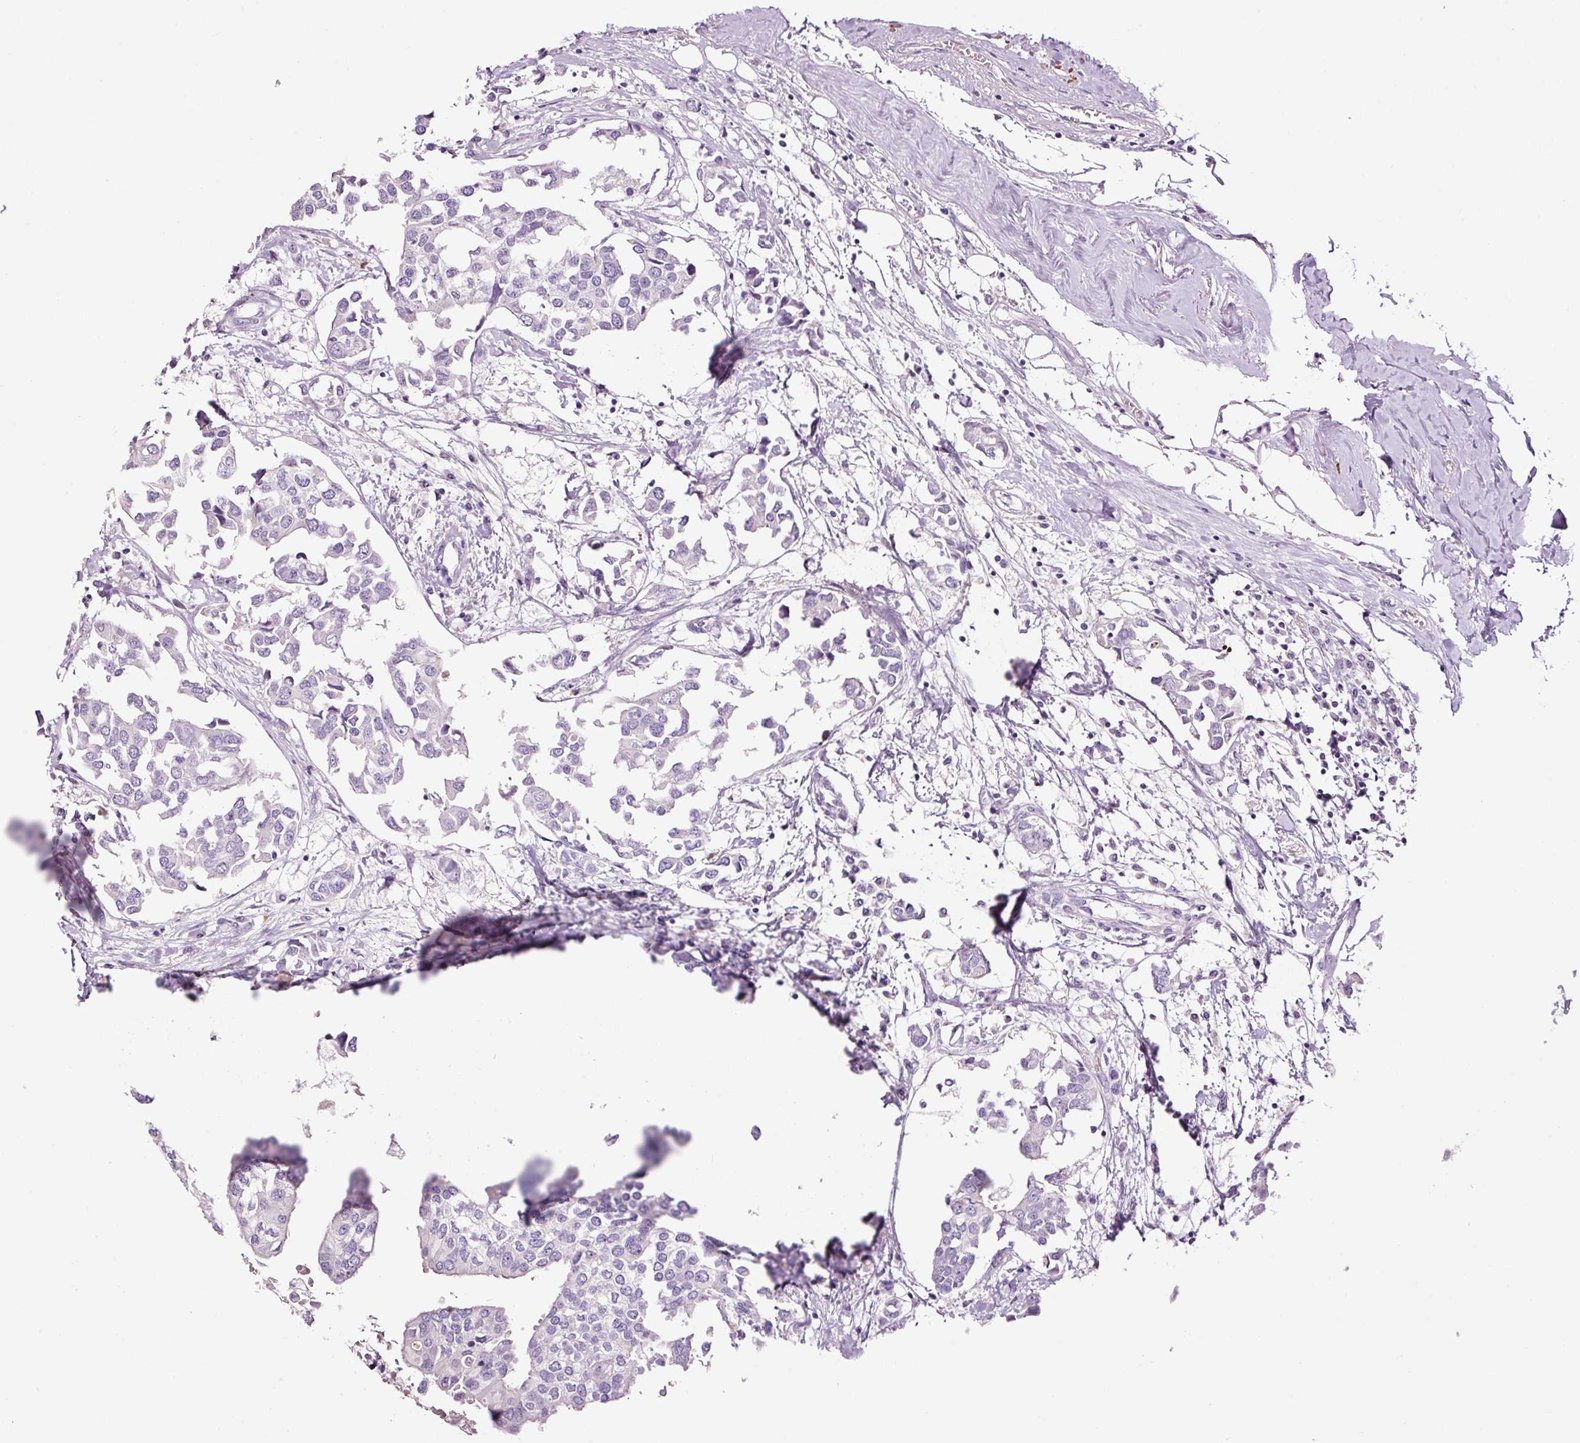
{"staining": {"intensity": "negative", "quantity": "none", "location": "none"}, "tissue": "breast cancer", "cell_type": "Tumor cells", "image_type": "cancer", "snomed": [{"axis": "morphology", "description": "Duct carcinoma"}, {"axis": "topography", "description": "Breast"}], "caption": "Immunohistochemistry photomicrograph of neoplastic tissue: breast cancer (intraductal carcinoma) stained with DAB (3,3'-diaminobenzidine) exhibits no significant protein positivity in tumor cells. (DAB (3,3'-diaminobenzidine) immunohistochemistry visualized using brightfield microscopy, high magnification).", "gene": "PAM", "patient": {"sex": "female", "age": 83}}